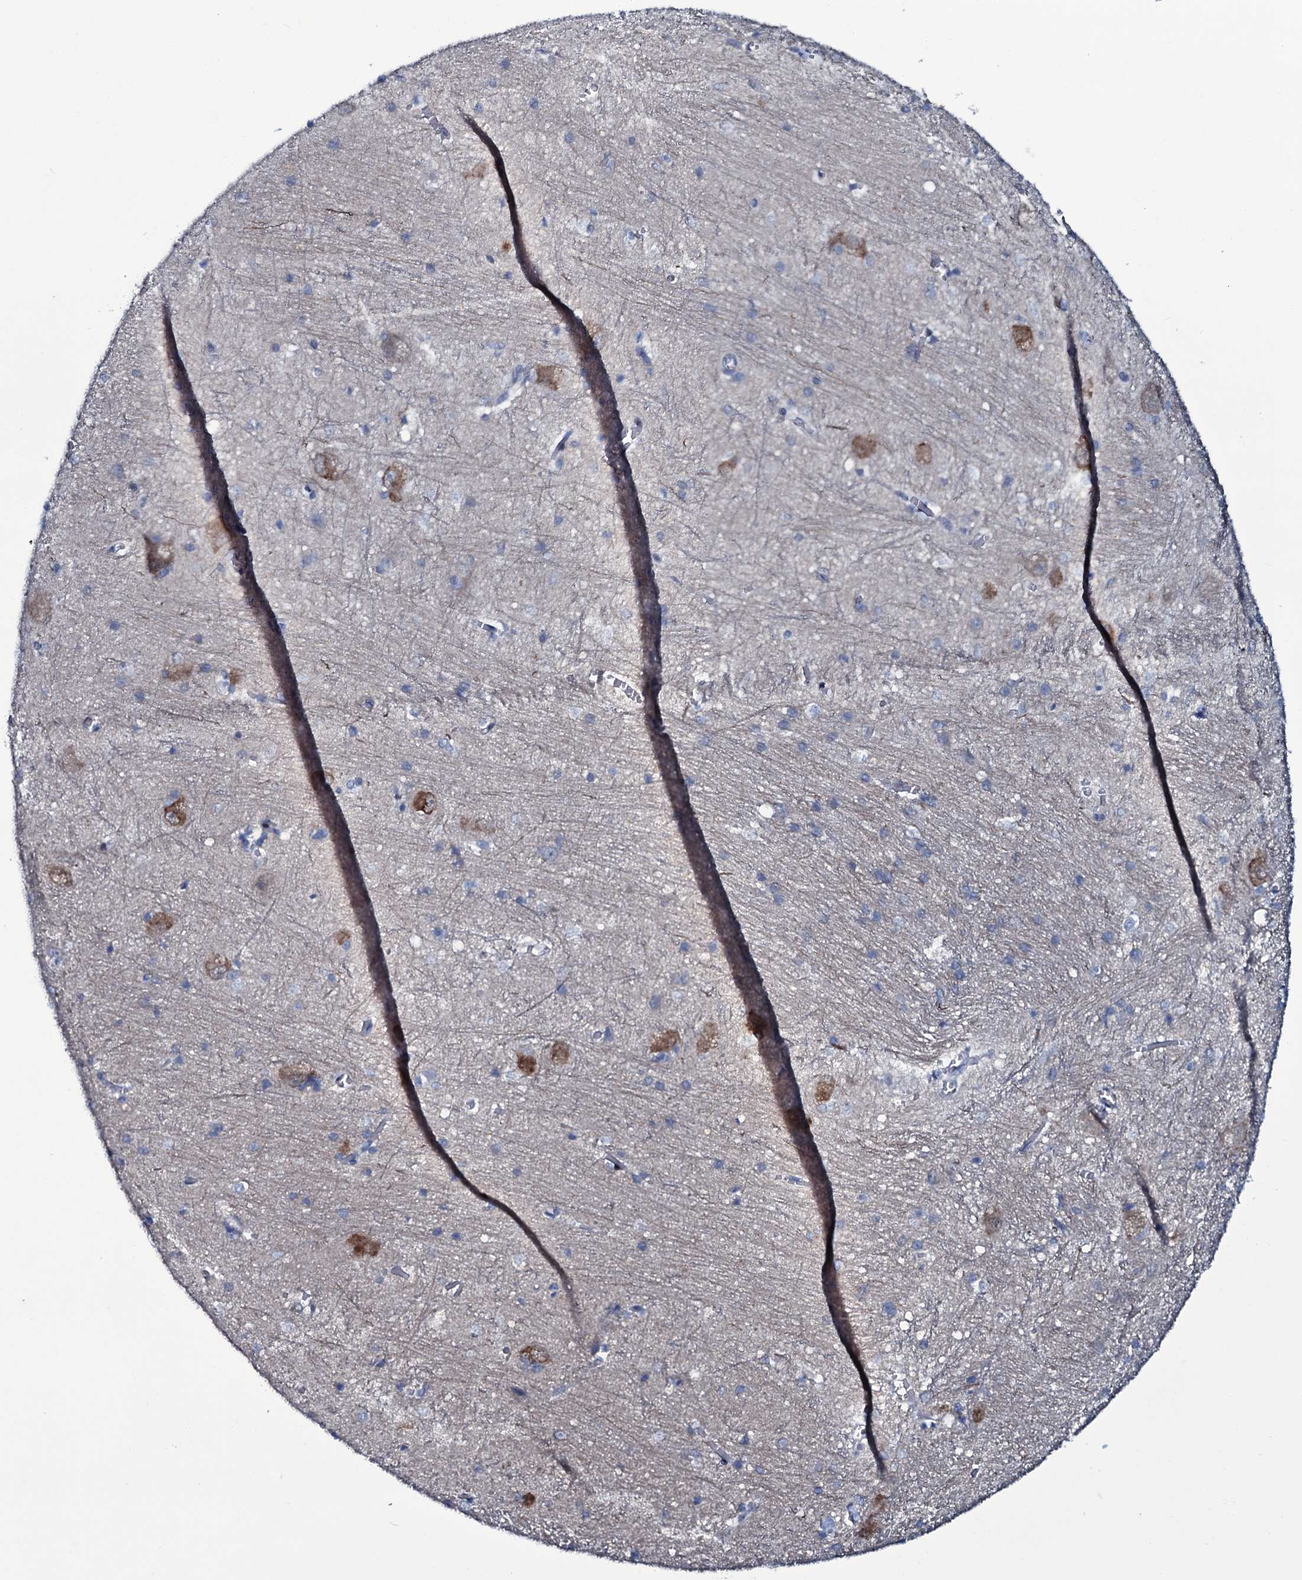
{"staining": {"intensity": "weak", "quantity": "<25%", "location": "cytoplasmic/membranous"}, "tissue": "caudate", "cell_type": "Glial cells", "image_type": "normal", "snomed": [{"axis": "morphology", "description": "Normal tissue, NOS"}, {"axis": "topography", "description": "Lateral ventricle wall"}], "caption": "DAB immunohistochemical staining of benign human caudate shows no significant positivity in glial cells. Brightfield microscopy of immunohistochemistry (IHC) stained with DAB (3,3'-diaminobenzidine) (brown) and hematoxylin (blue), captured at high magnification.", "gene": "WIPF3", "patient": {"sex": "male", "age": 37}}